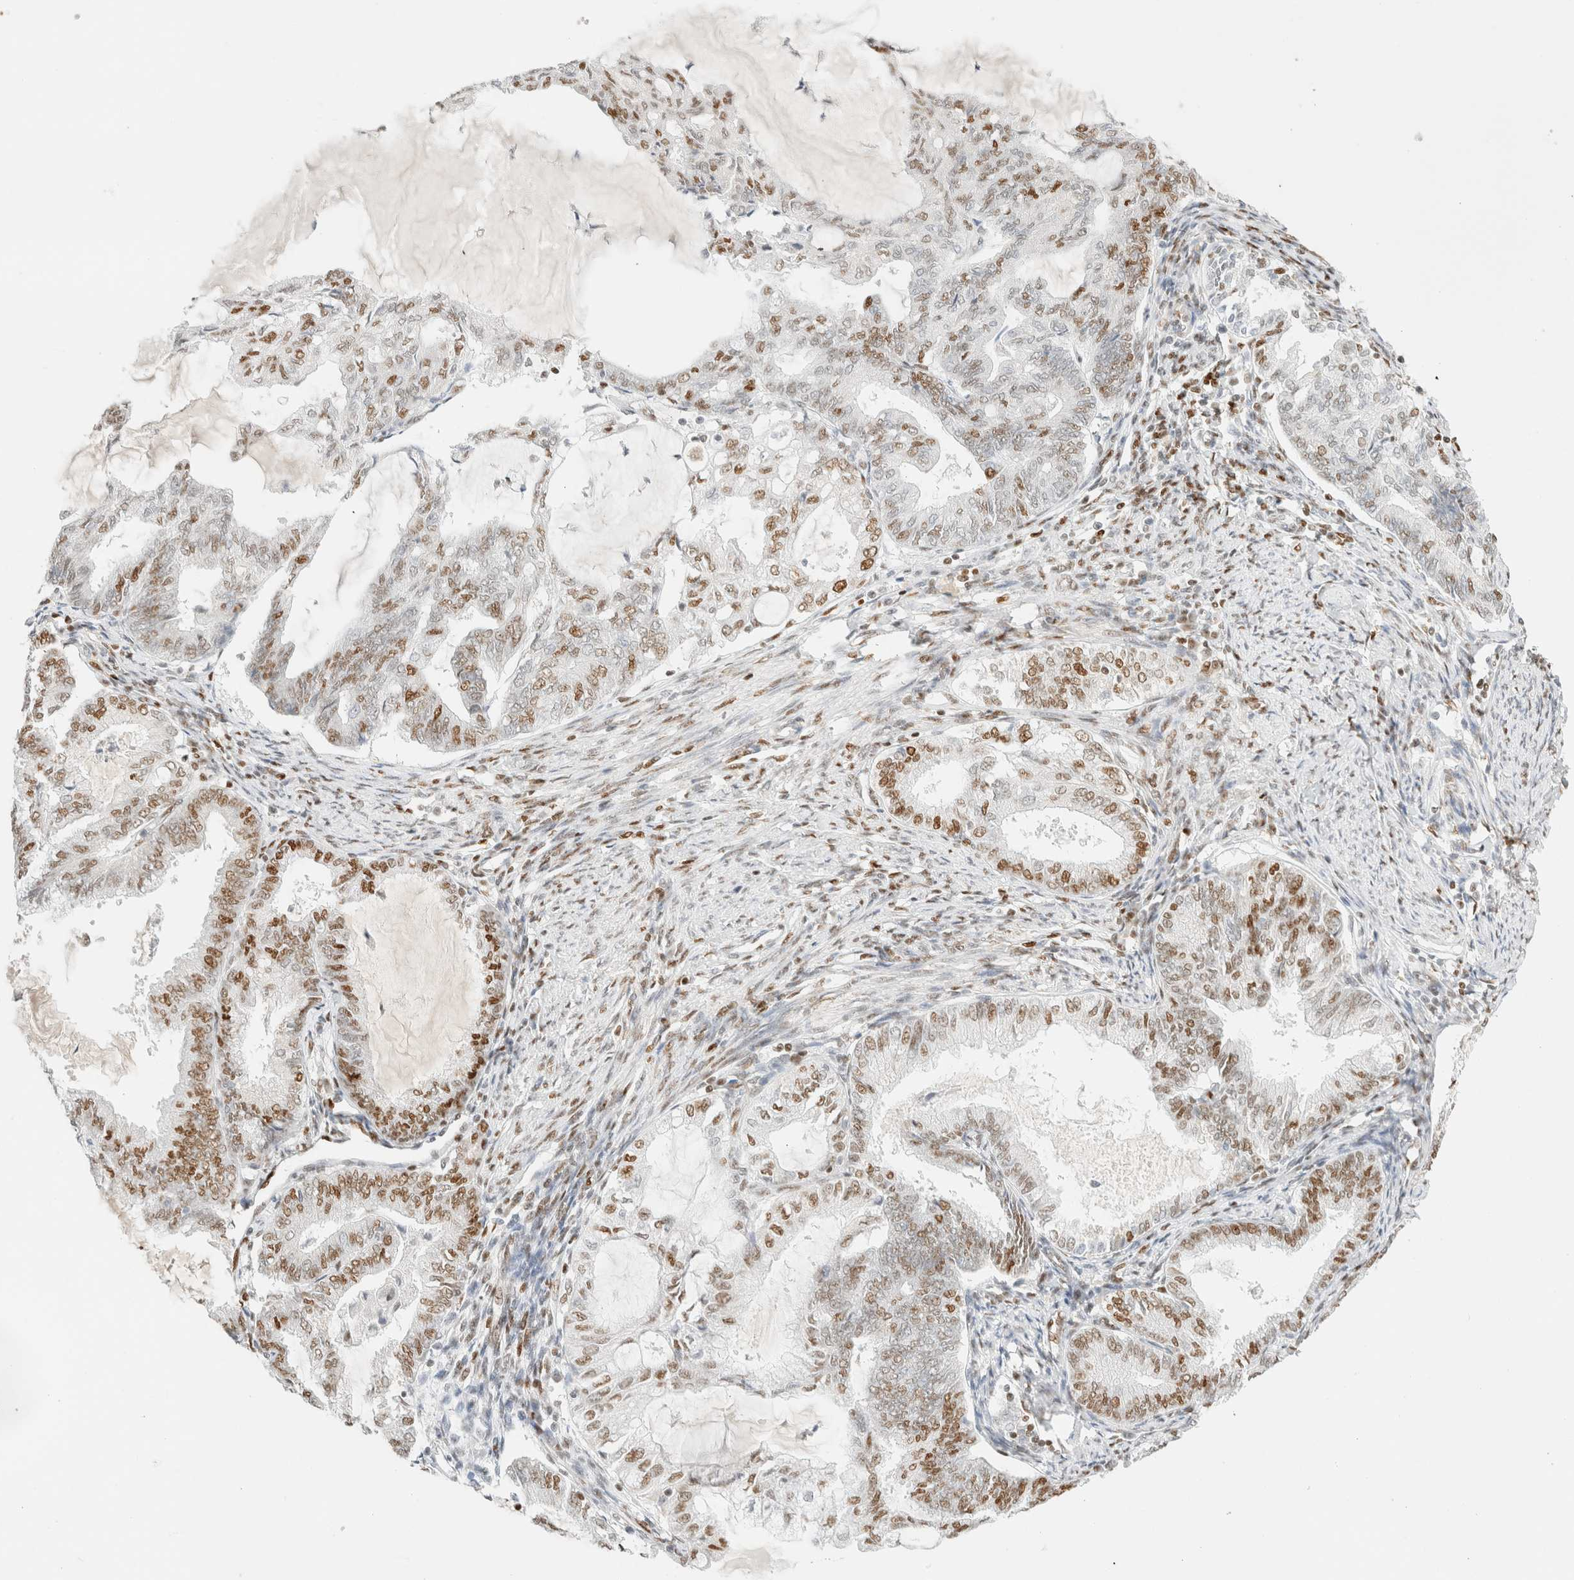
{"staining": {"intensity": "moderate", "quantity": "25%-75%", "location": "nuclear"}, "tissue": "endometrial cancer", "cell_type": "Tumor cells", "image_type": "cancer", "snomed": [{"axis": "morphology", "description": "Adenocarcinoma, NOS"}, {"axis": "topography", "description": "Endometrium"}], "caption": "Adenocarcinoma (endometrial) was stained to show a protein in brown. There is medium levels of moderate nuclear staining in approximately 25%-75% of tumor cells. Immunohistochemistry stains the protein of interest in brown and the nuclei are stained blue.", "gene": "DDB2", "patient": {"sex": "female", "age": 86}}